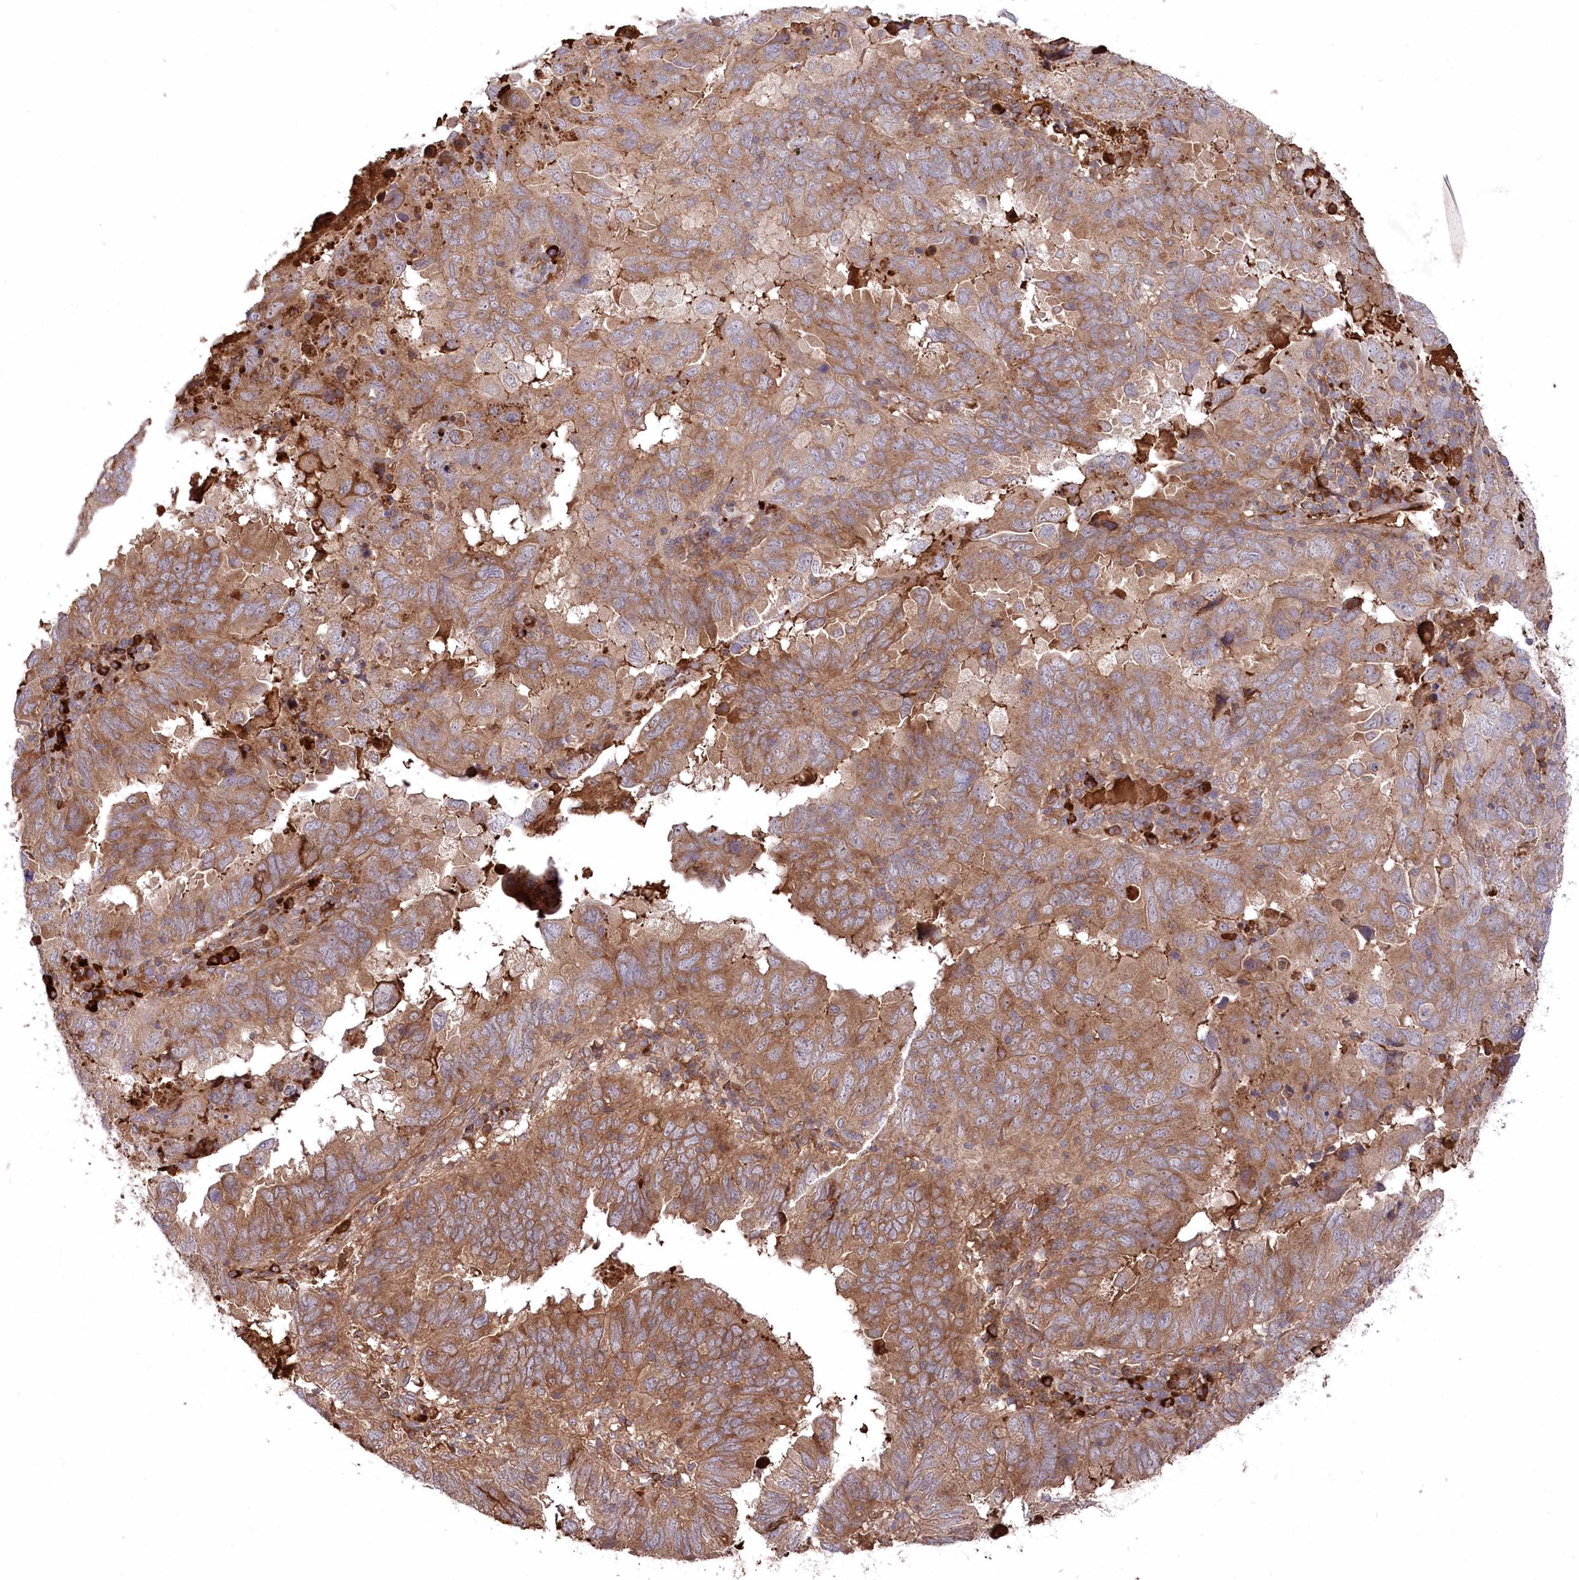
{"staining": {"intensity": "moderate", "quantity": ">75%", "location": "cytoplasmic/membranous"}, "tissue": "endometrial cancer", "cell_type": "Tumor cells", "image_type": "cancer", "snomed": [{"axis": "morphology", "description": "Adenocarcinoma, NOS"}, {"axis": "topography", "description": "Uterus"}], "caption": "Immunohistochemistry (DAB (3,3'-diaminobenzidine)) staining of human endometrial cancer (adenocarcinoma) shows moderate cytoplasmic/membranous protein staining in approximately >75% of tumor cells.", "gene": "PPP1R21", "patient": {"sex": "female", "age": 77}}